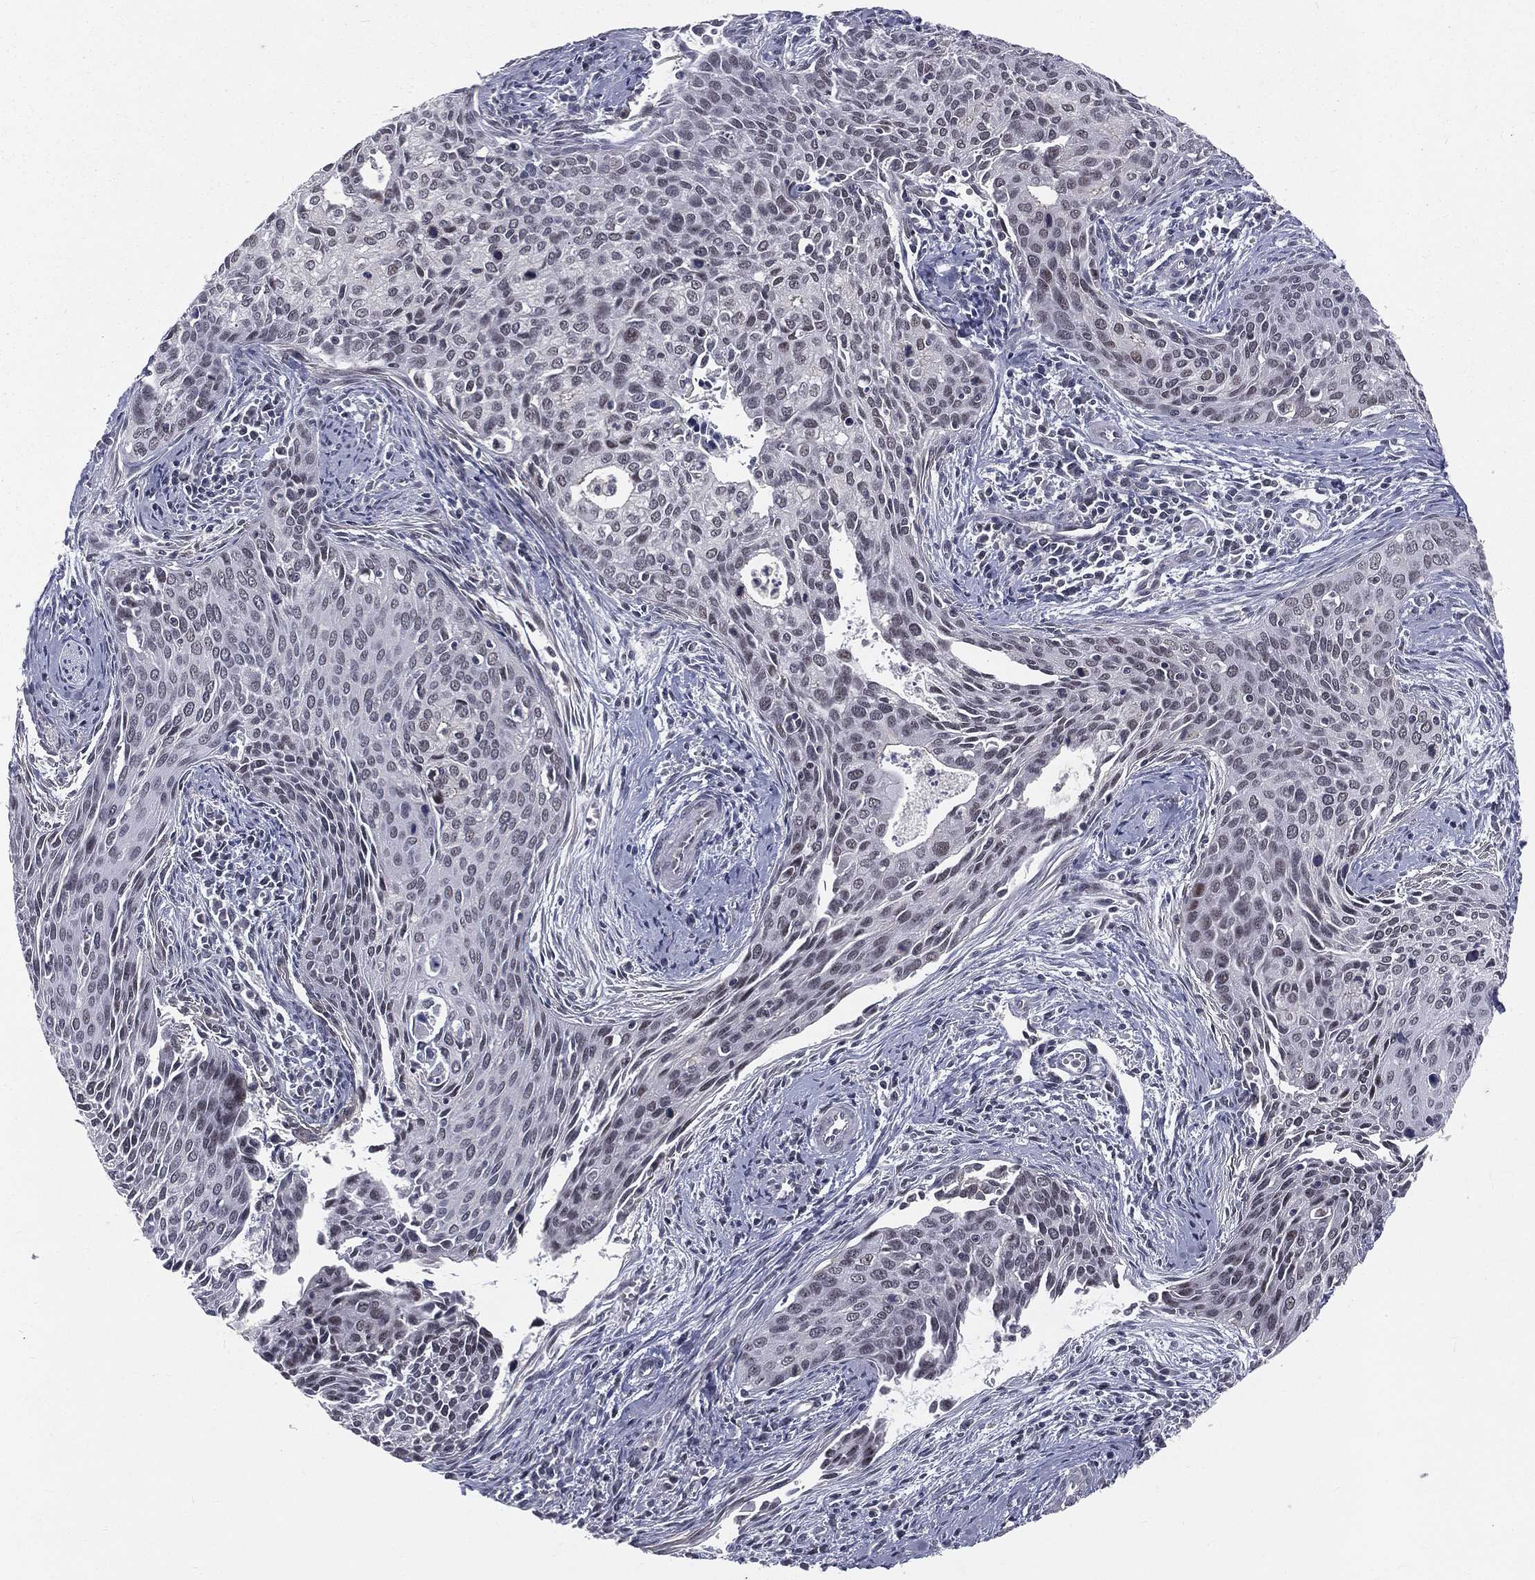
{"staining": {"intensity": "negative", "quantity": "none", "location": "none"}, "tissue": "cervical cancer", "cell_type": "Tumor cells", "image_type": "cancer", "snomed": [{"axis": "morphology", "description": "Squamous cell carcinoma, NOS"}, {"axis": "topography", "description": "Cervix"}], "caption": "The histopathology image reveals no significant expression in tumor cells of cervical cancer.", "gene": "MORC2", "patient": {"sex": "female", "age": 29}}